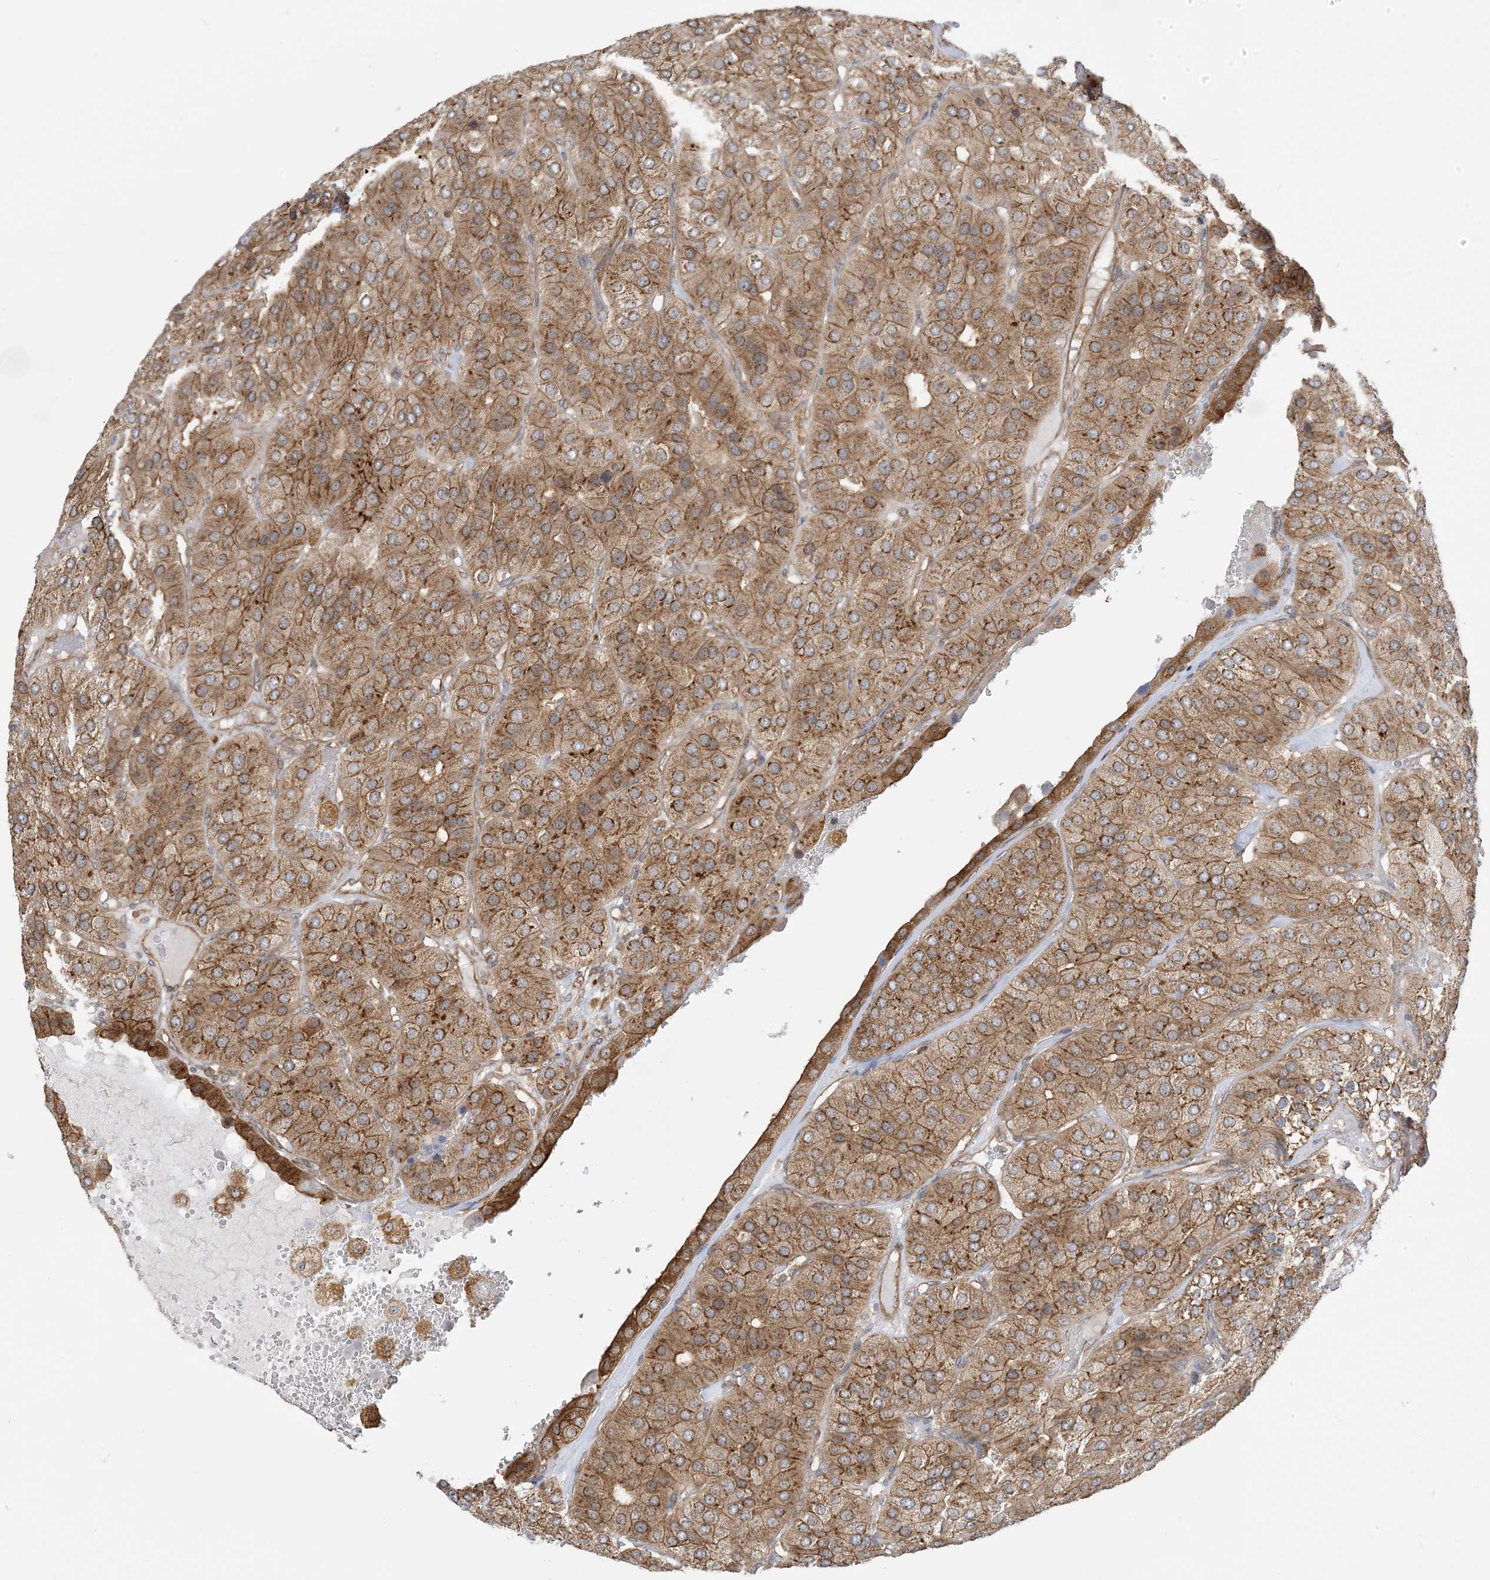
{"staining": {"intensity": "moderate", "quantity": ">75%", "location": "cytoplasmic/membranous"}, "tissue": "parathyroid gland", "cell_type": "Glandular cells", "image_type": "normal", "snomed": [{"axis": "morphology", "description": "Normal tissue, NOS"}, {"axis": "morphology", "description": "Adenoma, NOS"}, {"axis": "topography", "description": "Parathyroid gland"}], "caption": "High-magnification brightfield microscopy of unremarkable parathyroid gland stained with DAB (3,3'-diaminobenzidine) (brown) and counterstained with hematoxylin (blue). glandular cells exhibit moderate cytoplasmic/membranous staining is appreciated in about>75% of cells. Nuclei are stained in blue.", "gene": "SRP72", "patient": {"sex": "female", "age": 86}}